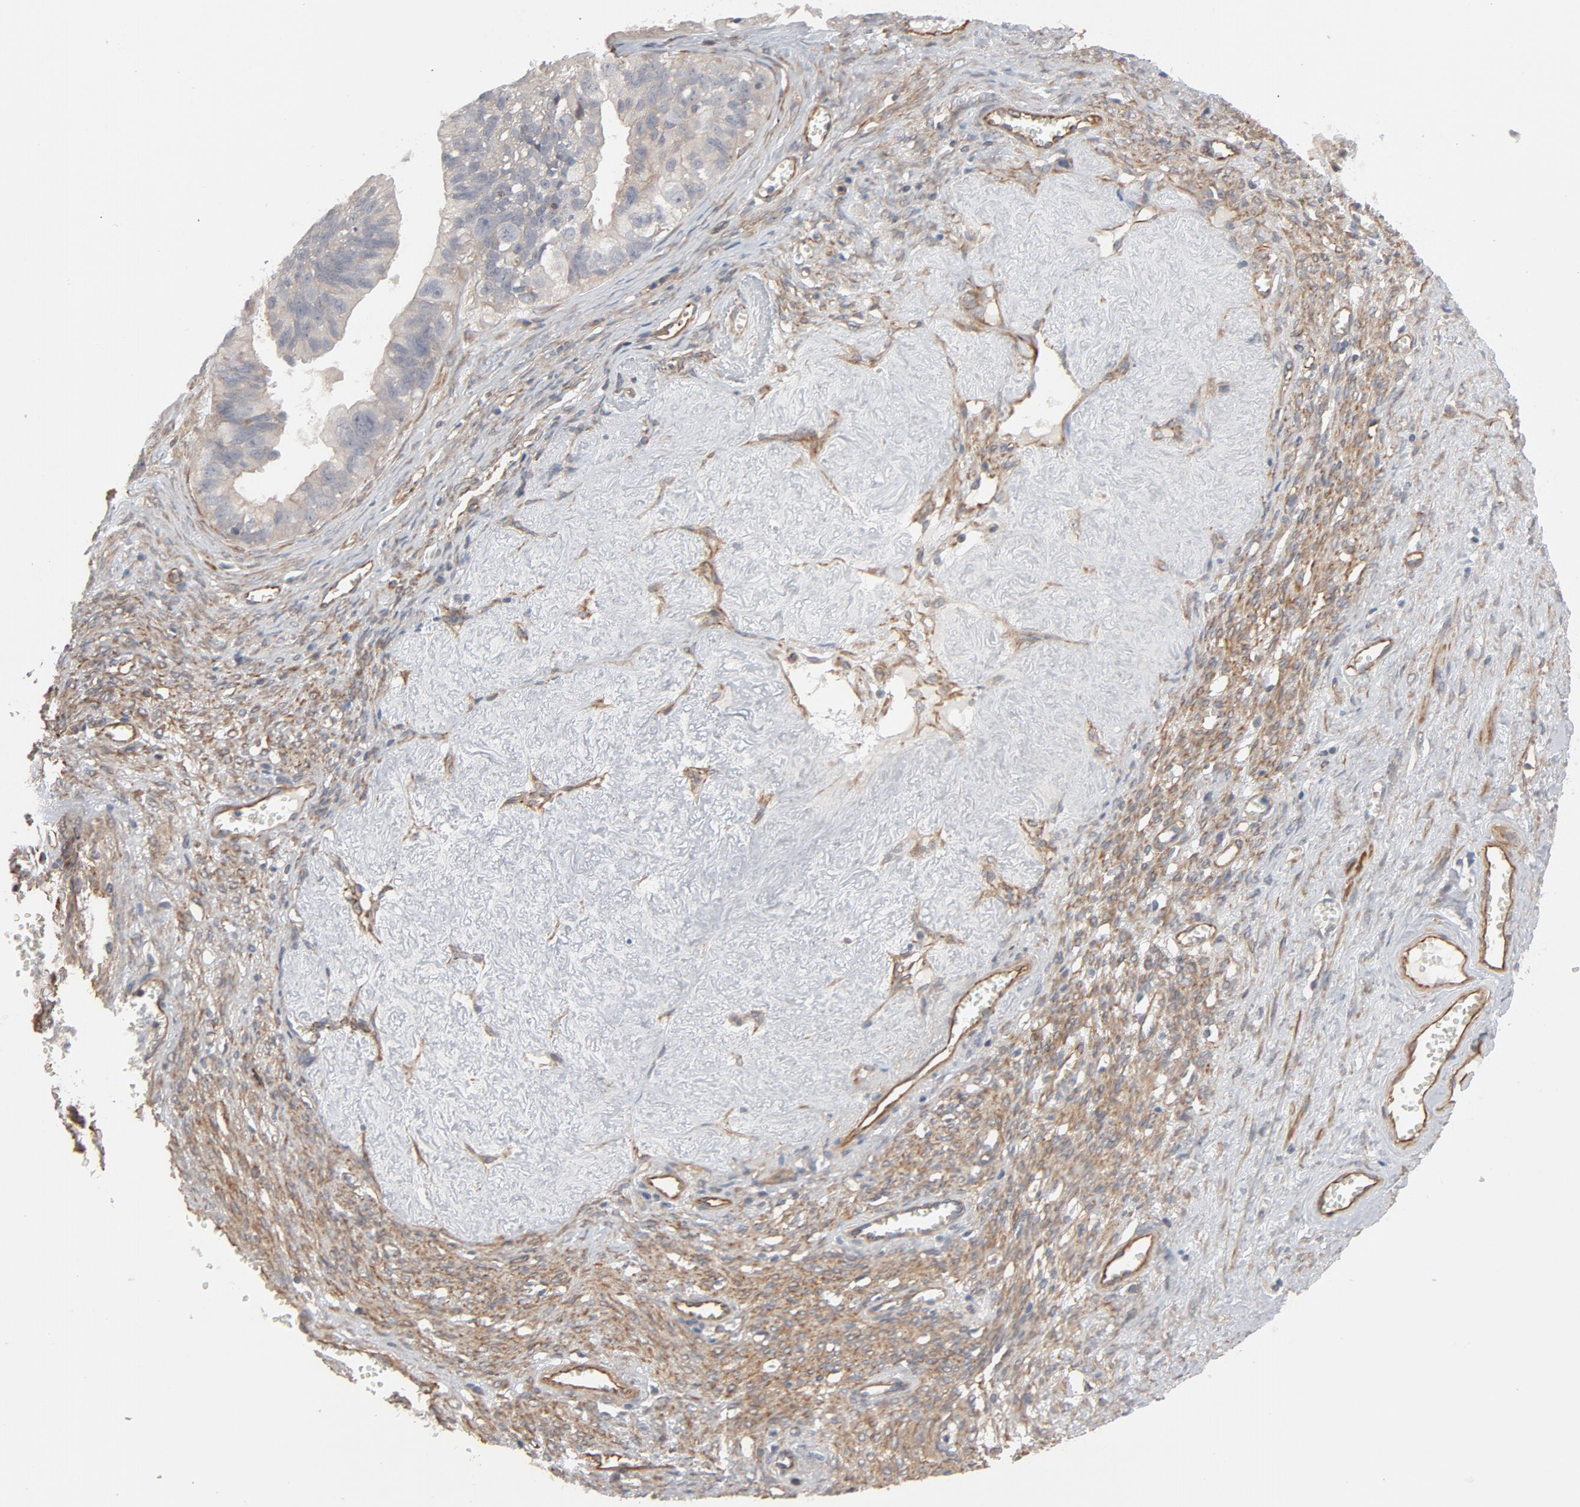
{"staining": {"intensity": "weak", "quantity": ">75%", "location": "cytoplasmic/membranous"}, "tissue": "ovarian cancer", "cell_type": "Tumor cells", "image_type": "cancer", "snomed": [{"axis": "morphology", "description": "Carcinoma, endometroid"}, {"axis": "topography", "description": "Ovary"}], "caption": "Endometroid carcinoma (ovarian) stained with a brown dye demonstrates weak cytoplasmic/membranous positive expression in approximately >75% of tumor cells.", "gene": "TRIOBP", "patient": {"sex": "female", "age": 85}}